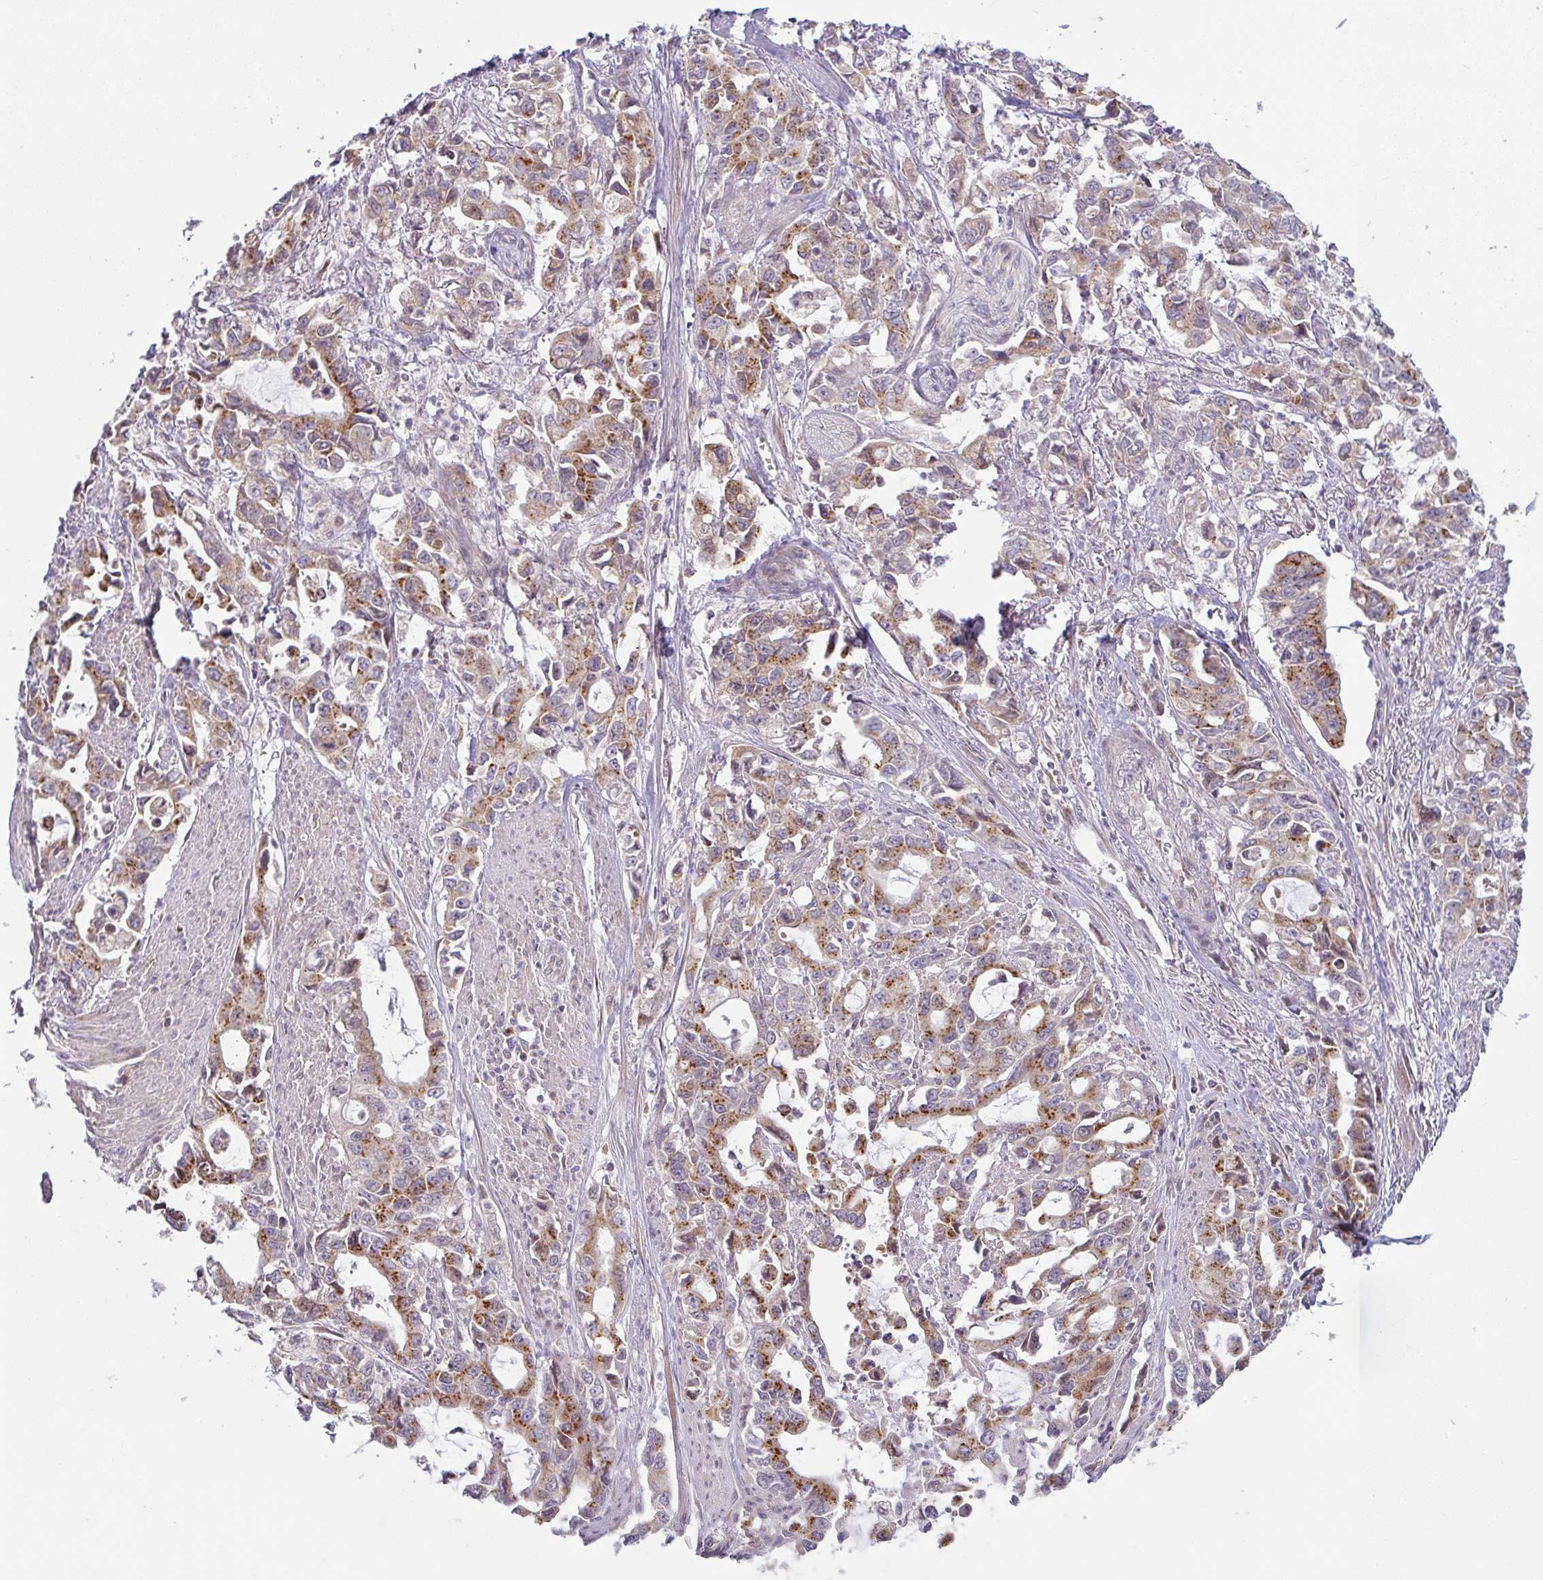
{"staining": {"intensity": "moderate", "quantity": ">75%", "location": "cytoplasmic/membranous"}, "tissue": "stomach cancer", "cell_type": "Tumor cells", "image_type": "cancer", "snomed": [{"axis": "morphology", "description": "Adenocarcinoma, NOS"}, {"axis": "topography", "description": "Stomach, upper"}], "caption": "IHC of stomach cancer (adenocarcinoma) demonstrates medium levels of moderate cytoplasmic/membranous positivity in about >75% of tumor cells. Nuclei are stained in blue.", "gene": "MOB1A", "patient": {"sex": "male", "age": 85}}